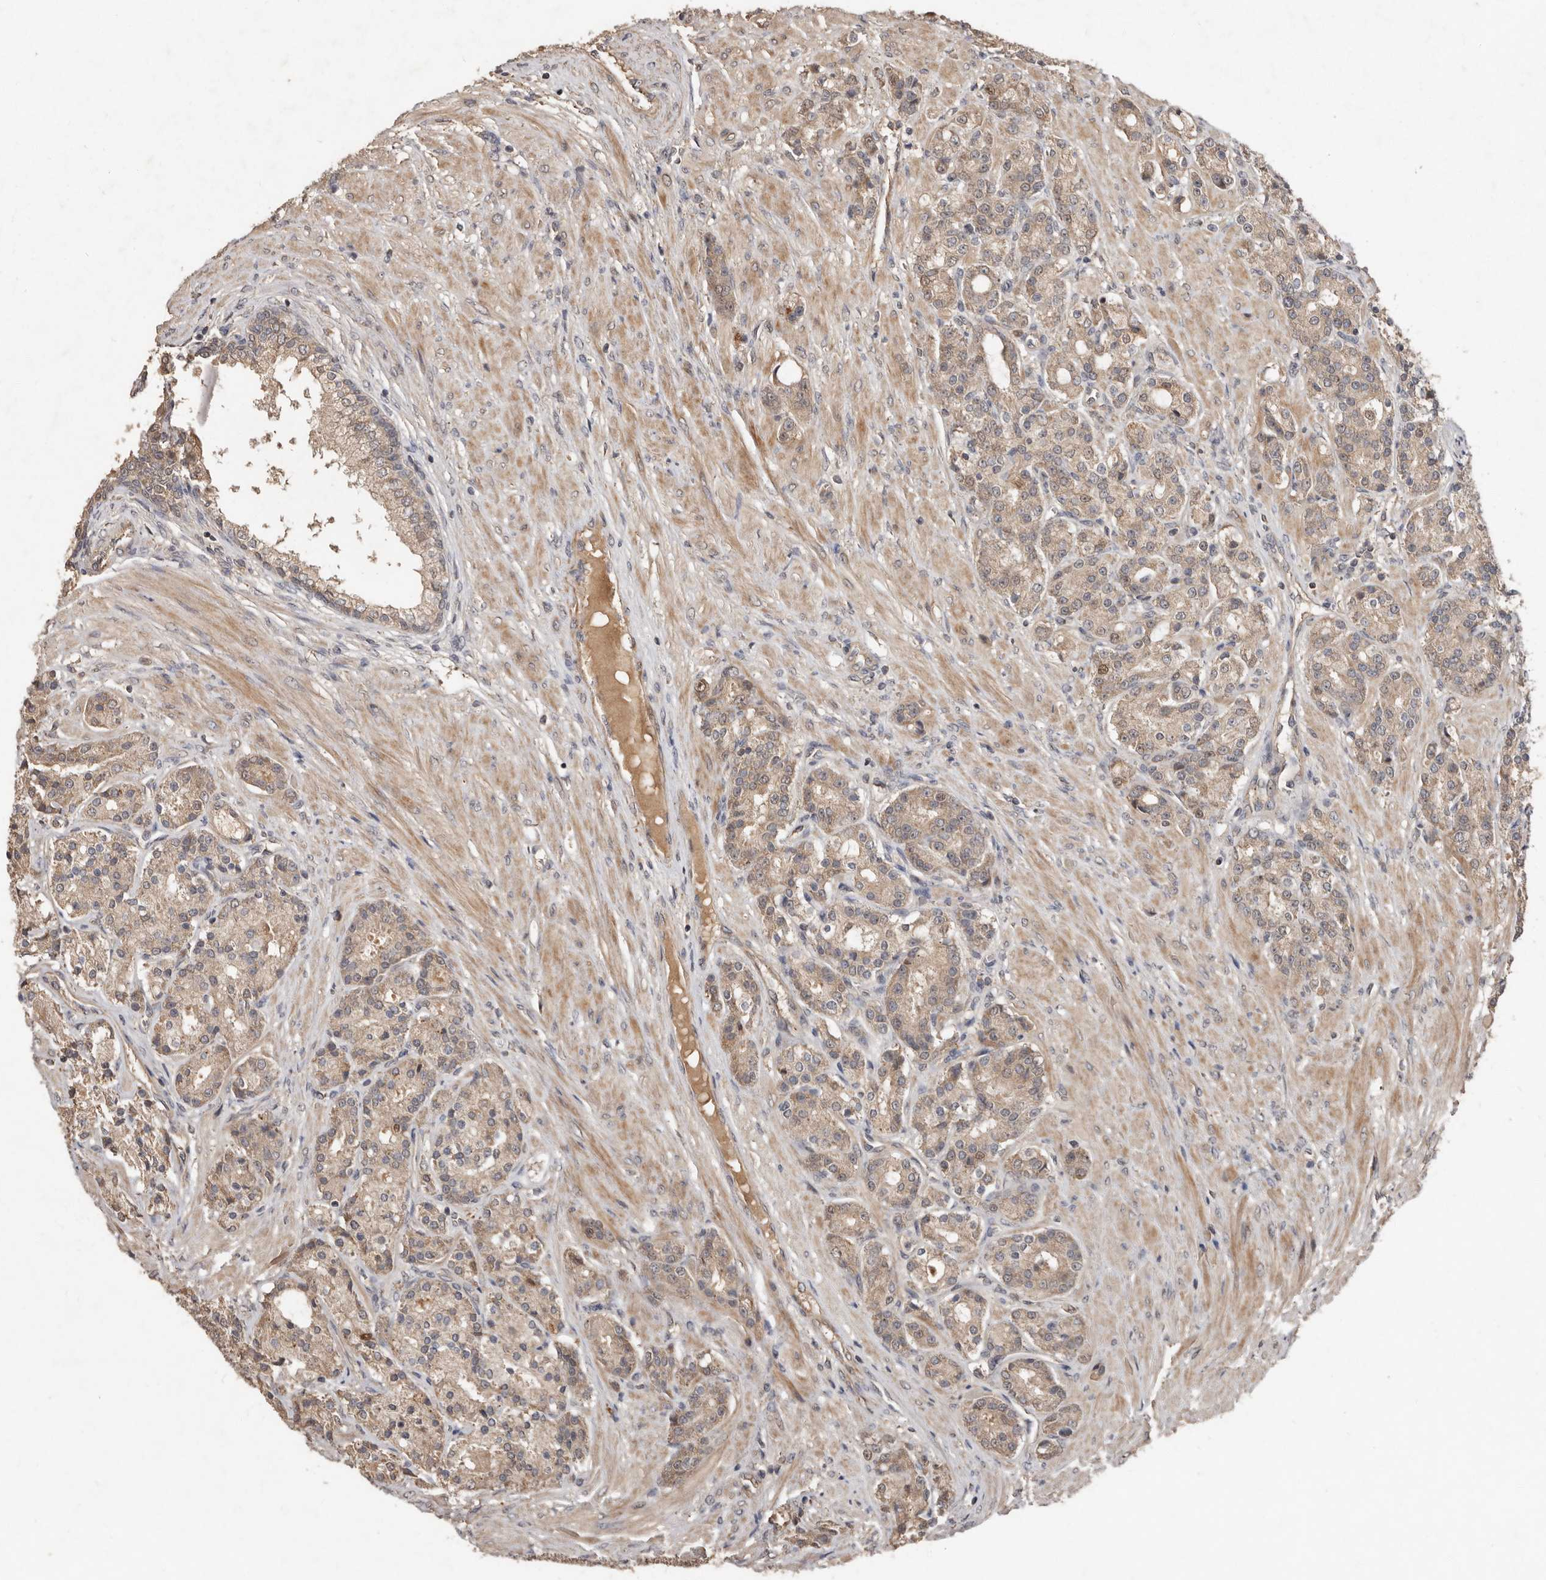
{"staining": {"intensity": "weak", "quantity": ">75%", "location": "cytoplasmic/membranous"}, "tissue": "prostate cancer", "cell_type": "Tumor cells", "image_type": "cancer", "snomed": [{"axis": "morphology", "description": "Adenocarcinoma, High grade"}, {"axis": "topography", "description": "Prostate"}], "caption": "Immunohistochemistry (IHC) staining of prostate cancer (adenocarcinoma (high-grade)), which demonstrates low levels of weak cytoplasmic/membranous expression in about >75% of tumor cells indicating weak cytoplasmic/membranous protein staining. The staining was performed using DAB (3,3'-diaminobenzidine) (brown) for protein detection and nuclei were counterstained in hematoxylin (blue).", "gene": "KIF26B", "patient": {"sex": "male", "age": 60}}